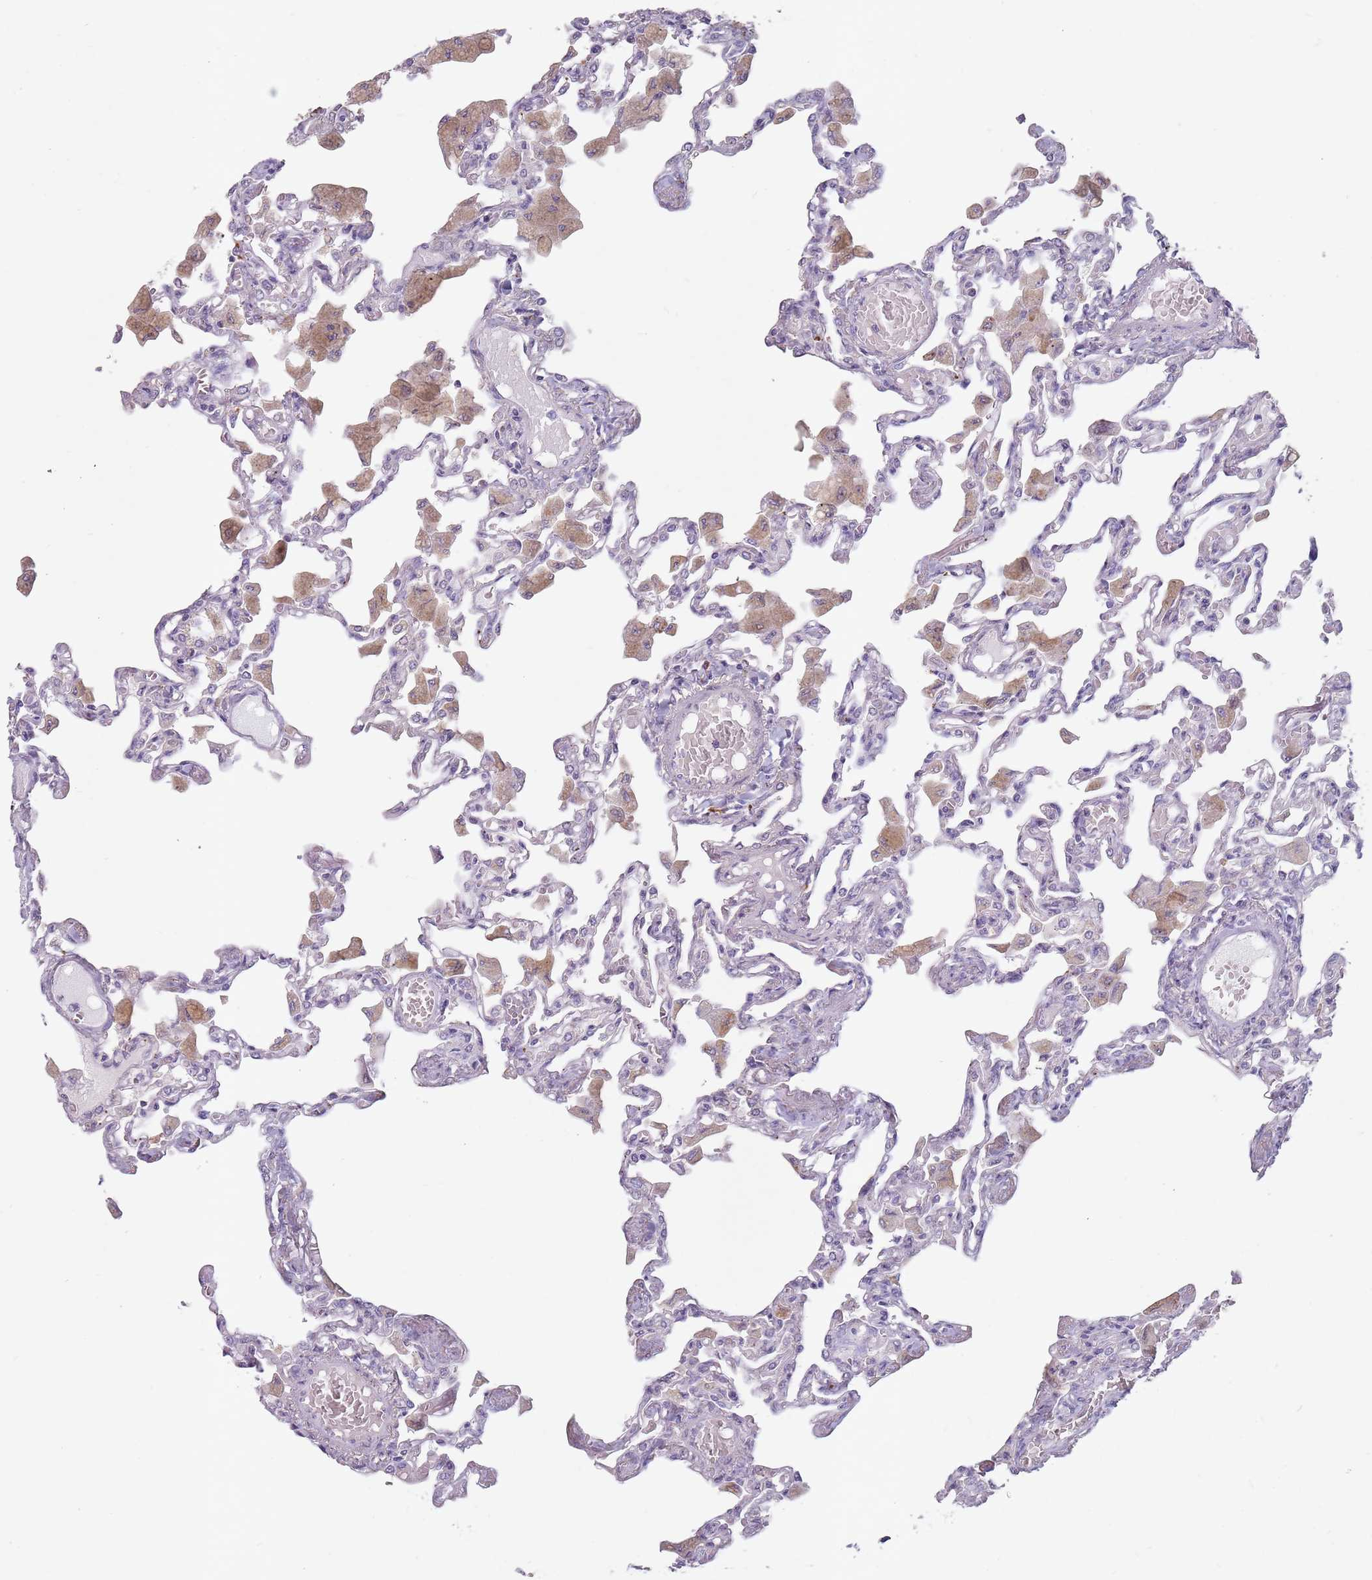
{"staining": {"intensity": "negative", "quantity": "none", "location": "none"}, "tissue": "lung", "cell_type": "Alveolar cells", "image_type": "normal", "snomed": [{"axis": "morphology", "description": "Normal tissue, NOS"}, {"axis": "topography", "description": "Bronchus"}, {"axis": "topography", "description": "Lung"}], "caption": "High magnification brightfield microscopy of benign lung stained with DAB (3,3'-diaminobenzidine) (brown) and counterstained with hematoxylin (blue): alveolar cells show no significant expression. Nuclei are stained in blue.", "gene": "STYK1", "patient": {"sex": "female", "age": 49}}